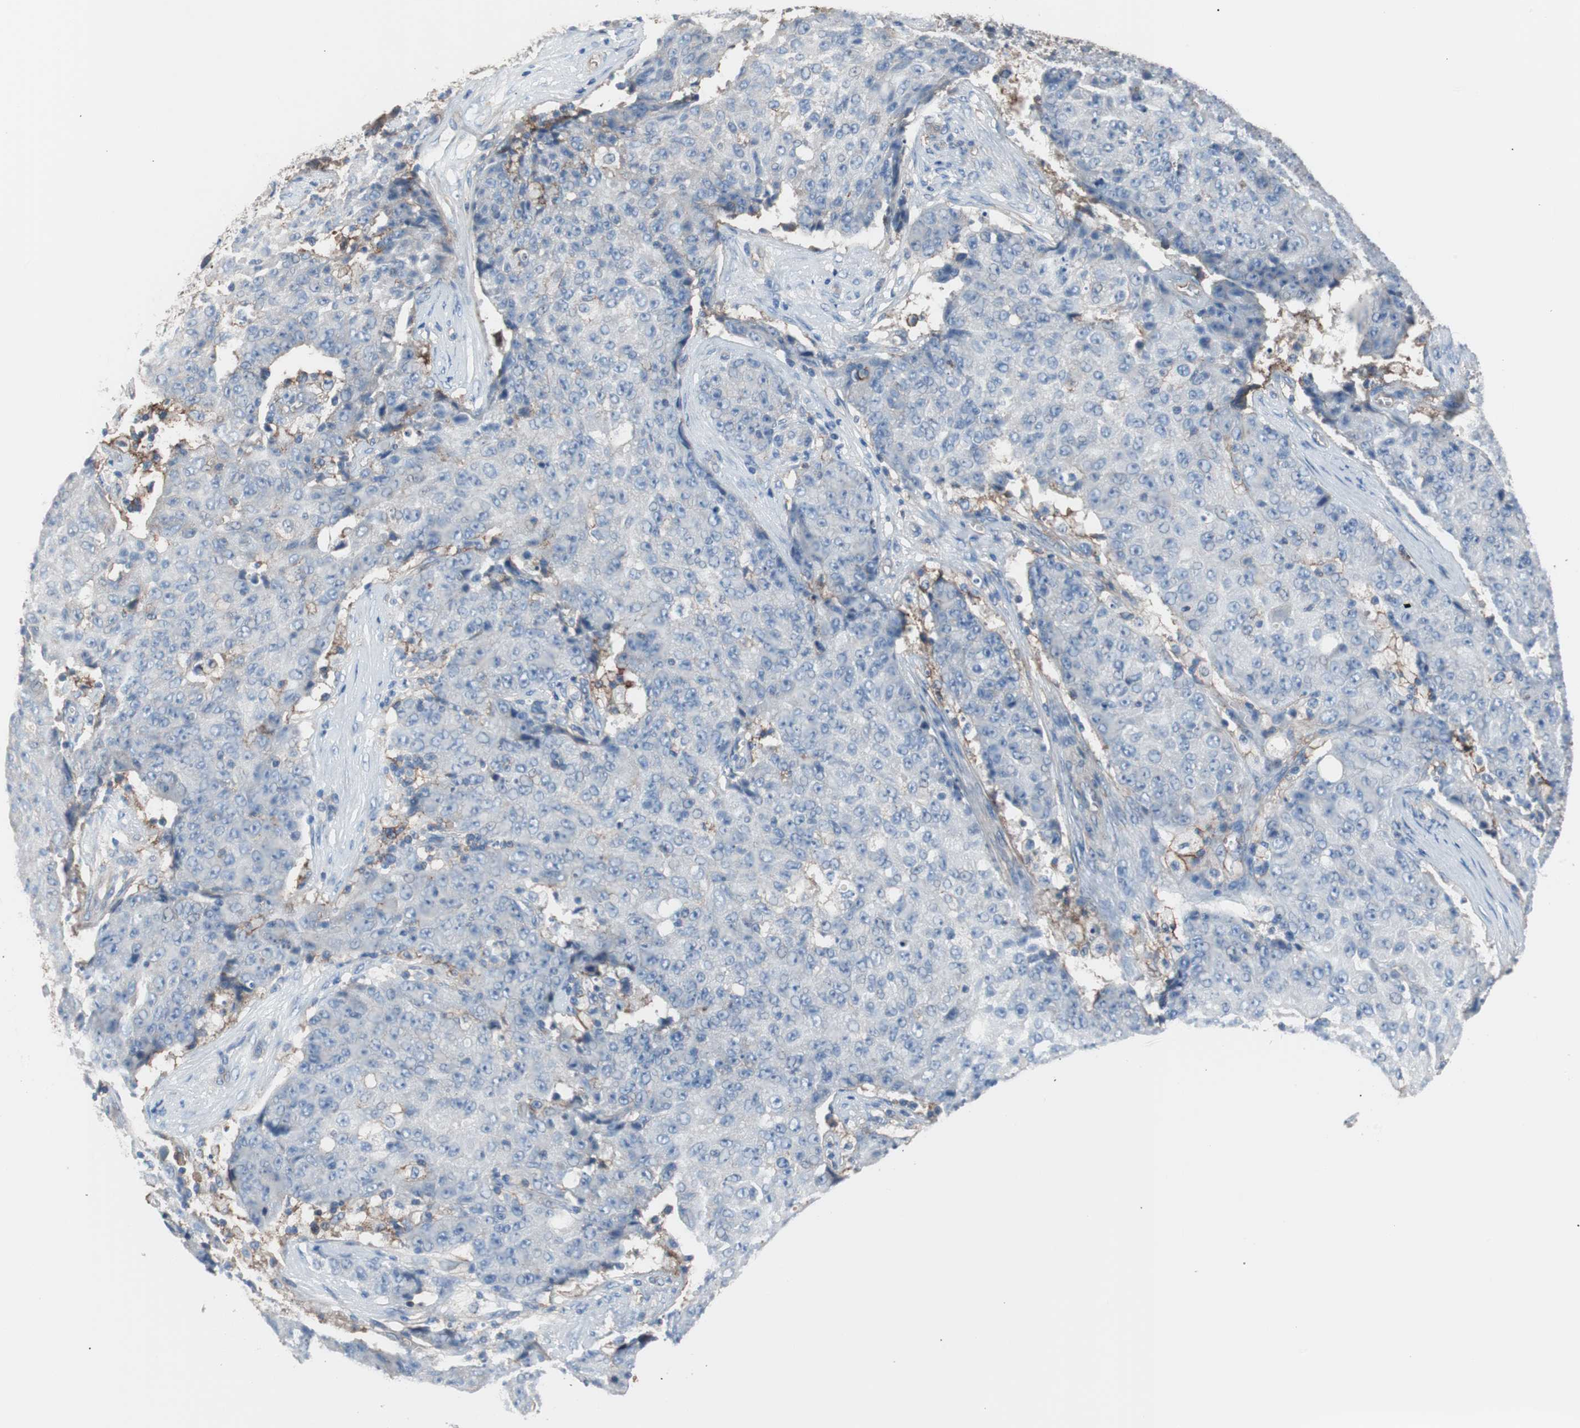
{"staining": {"intensity": "negative", "quantity": "none", "location": "none"}, "tissue": "ovarian cancer", "cell_type": "Tumor cells", "image_type": "cancer", "snomed": [{"axis": "morphology", "description": "Carcinoma, endometroid"}, {"axis": "topography", "description": "Ovary"}], "caption": "High power microscopy histopathology image of an immunohistochemistry (IHC) image of ovarian cancer (endometroid carcinoma), revealing no significant positivity in tumor cells.", "gene": "CD81", "patient": {"sex": "female", "age": 42}}